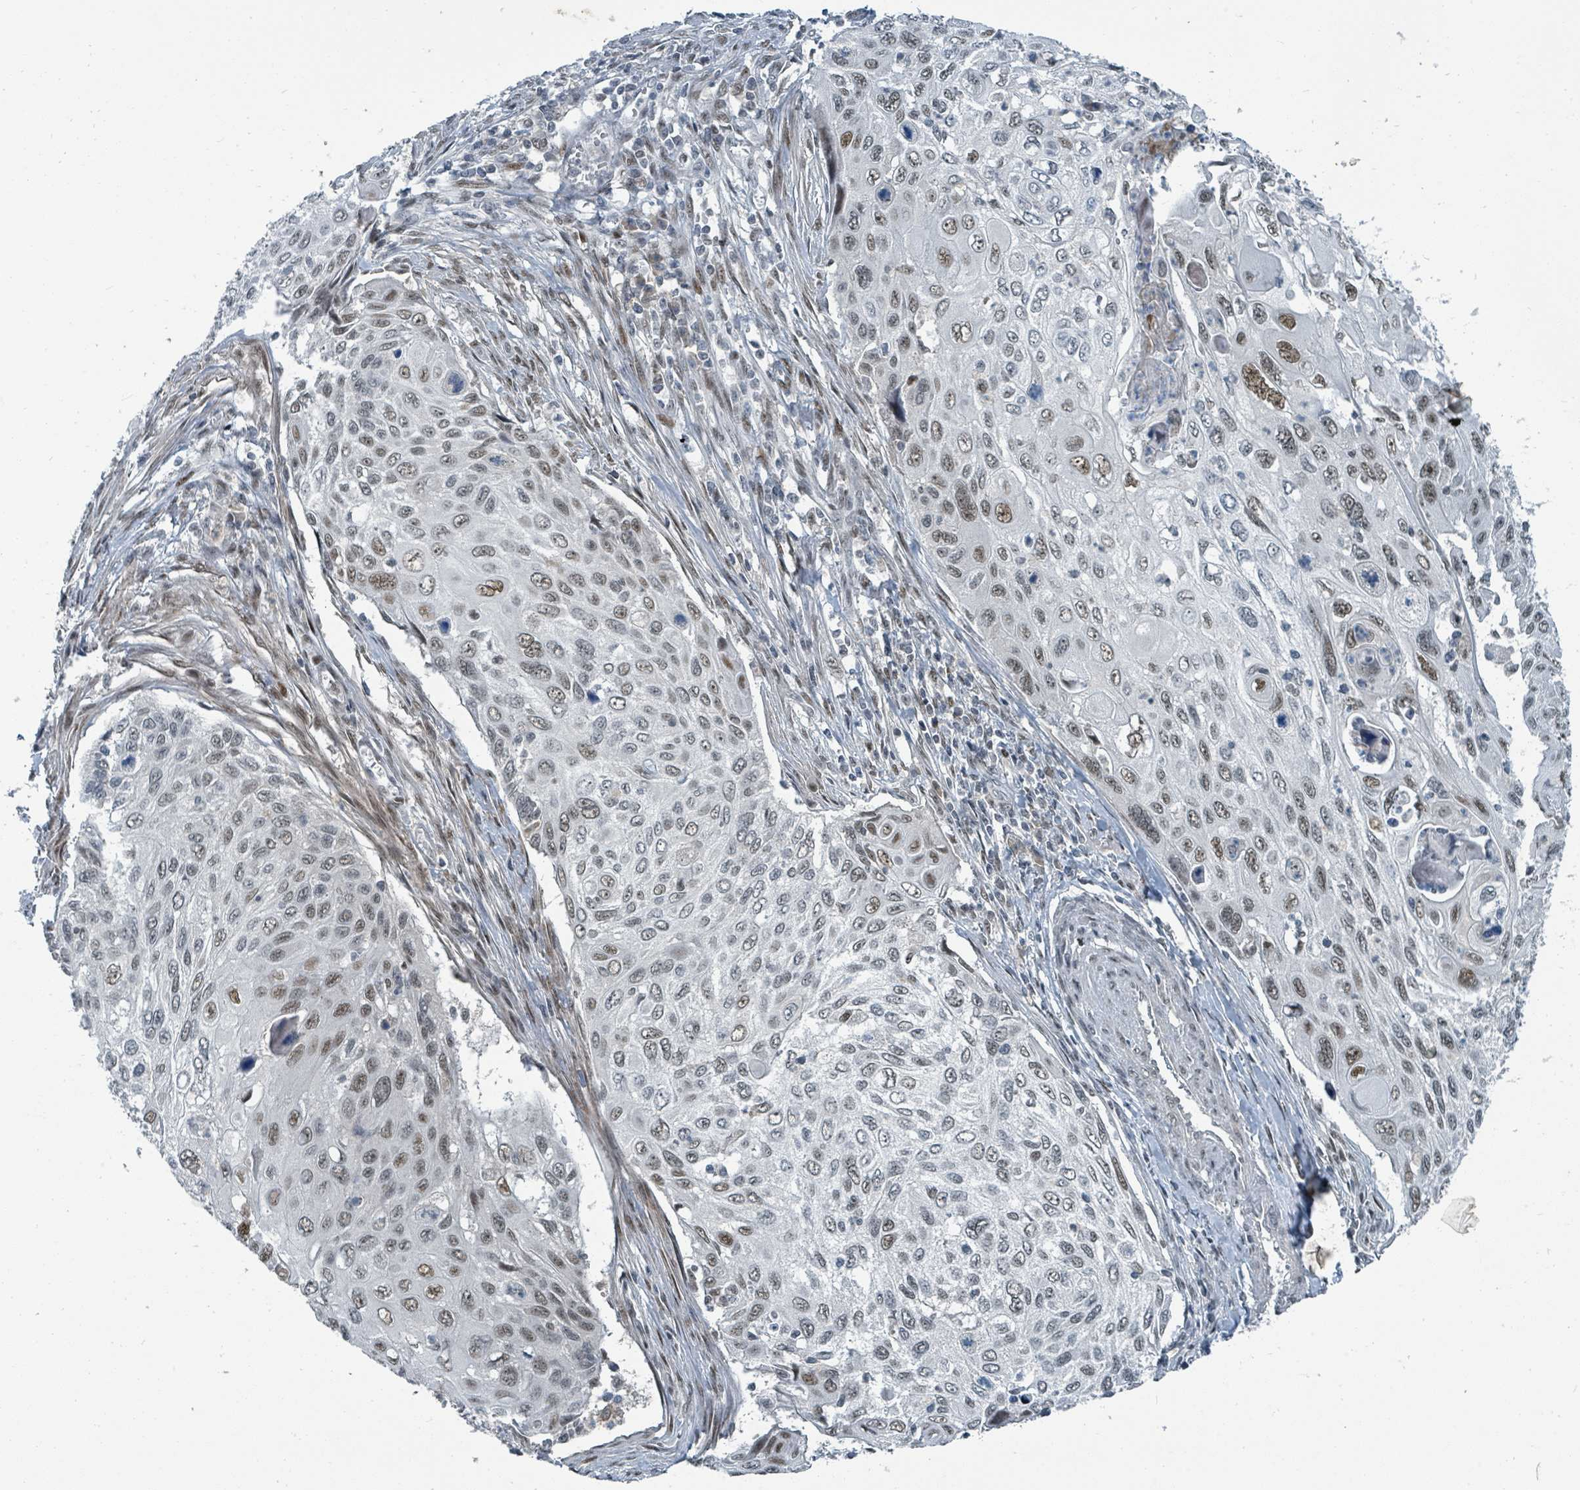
{"staining": {"intensity": "weak", "quantity": ">75%", "location": "nuclear"}, "tissue": "cervical cancer", "cell_type": "Tumor cells", "image_type": "cancer", "snomed": [{"axis": "morphology", "description": "Squamous cell carcinoma, NOS"}, {"axis": "topography", "description": "Cervix"}], "caption": "There is low levels of weak nuclear expression in tumor cells of squamous cell carcinoma (cervical), as demonstrated by immunohistochemical staining (brown color).", "gene": "UCK1", "patient": {"sex": "female", "age": 70}}